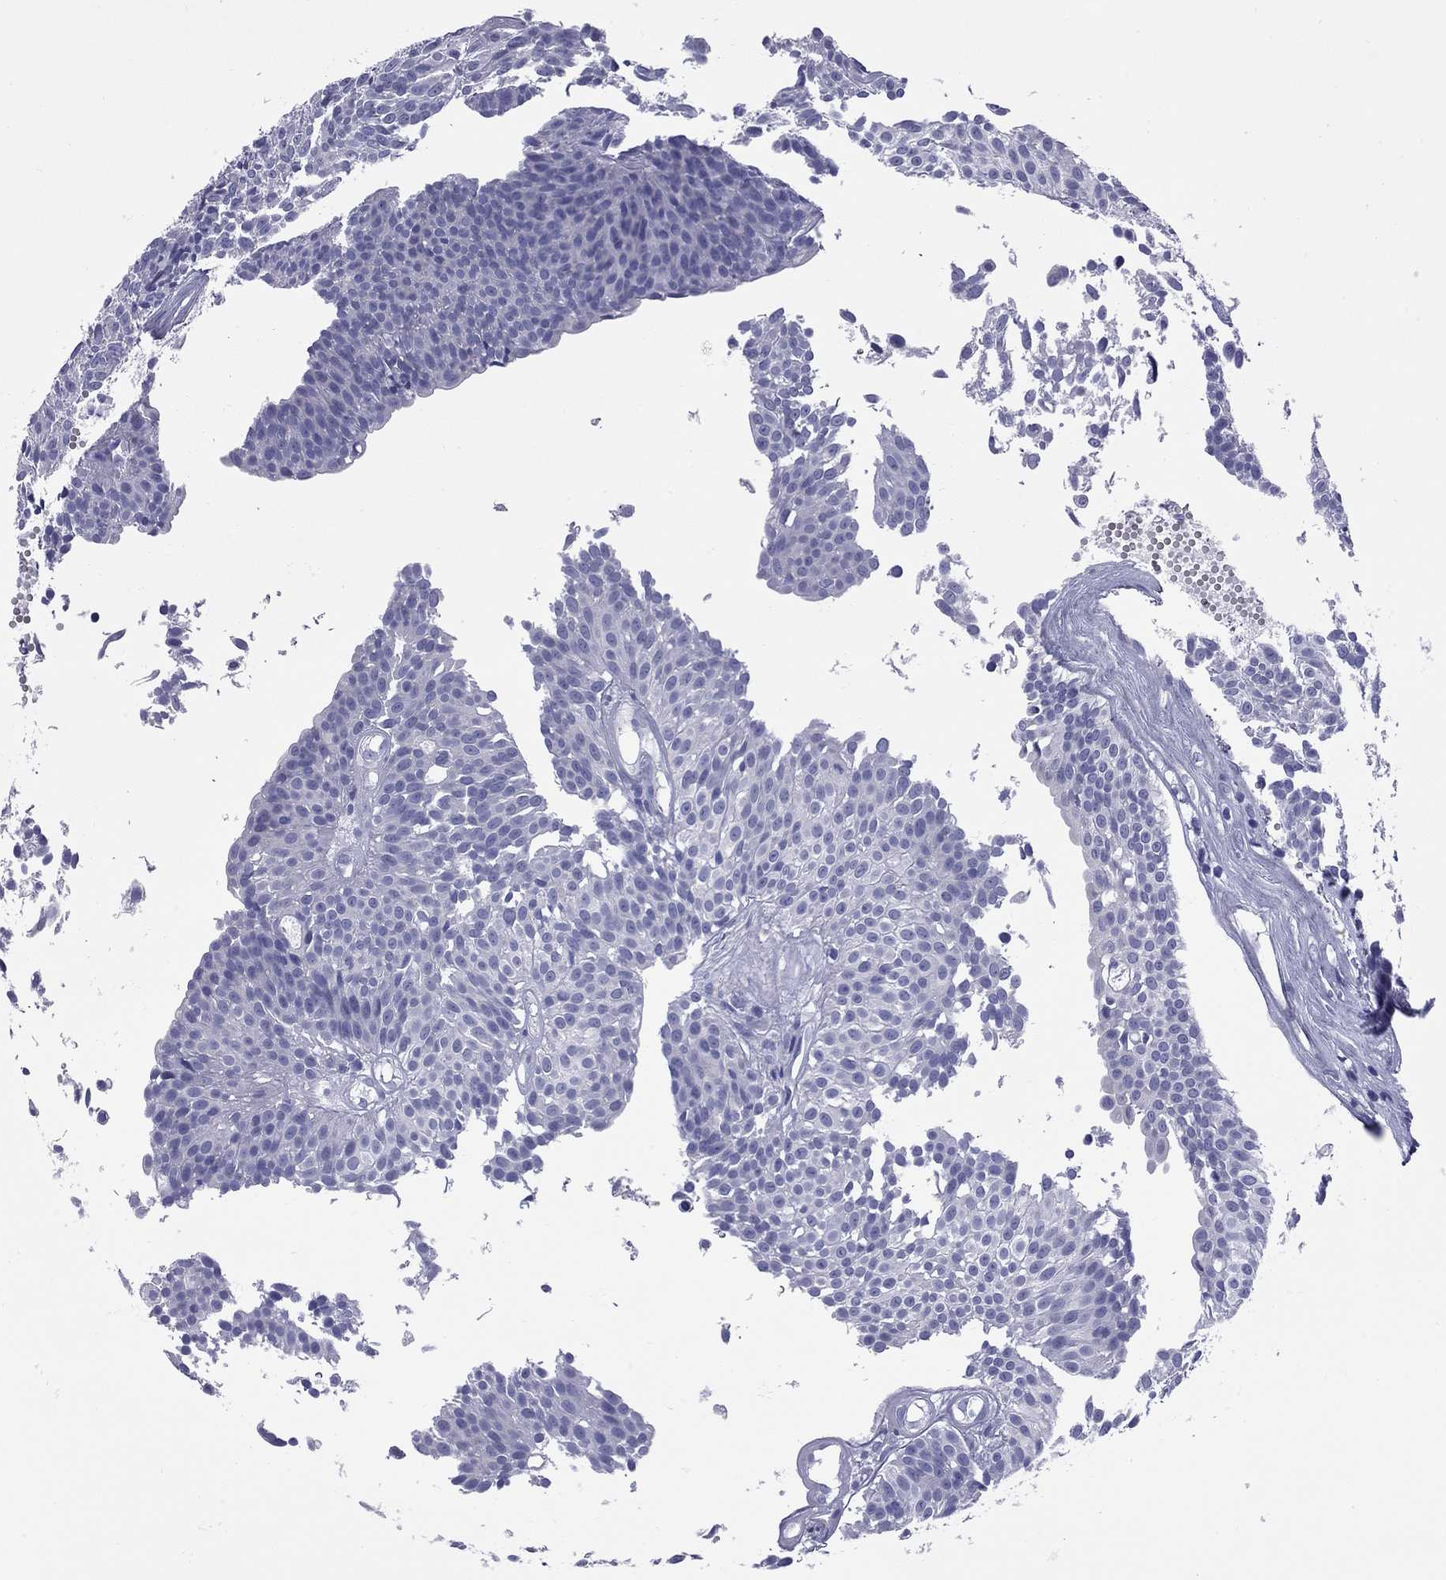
{"staining": {"intensity": "negative", "quantity": "none", "location": "none"}, "tissue": "urothelial cancer", "cell_type": "Tumor cells", "image_type": "cancer", "snomed": [{"axis": "morphology", "description": "Urothelial carcinoma, Low grade"}, {"axis": "topography", "description": "Urinary bladder"}], "caption": "Image shows no protein staining in tumor cells of urothelial carcinoma (low-grade) tissue. (DAB IHC visualized using brightfield microscopy, high magnification).", "gene": "EPPIN", "patient": {"sex": "male", "age": 63}}